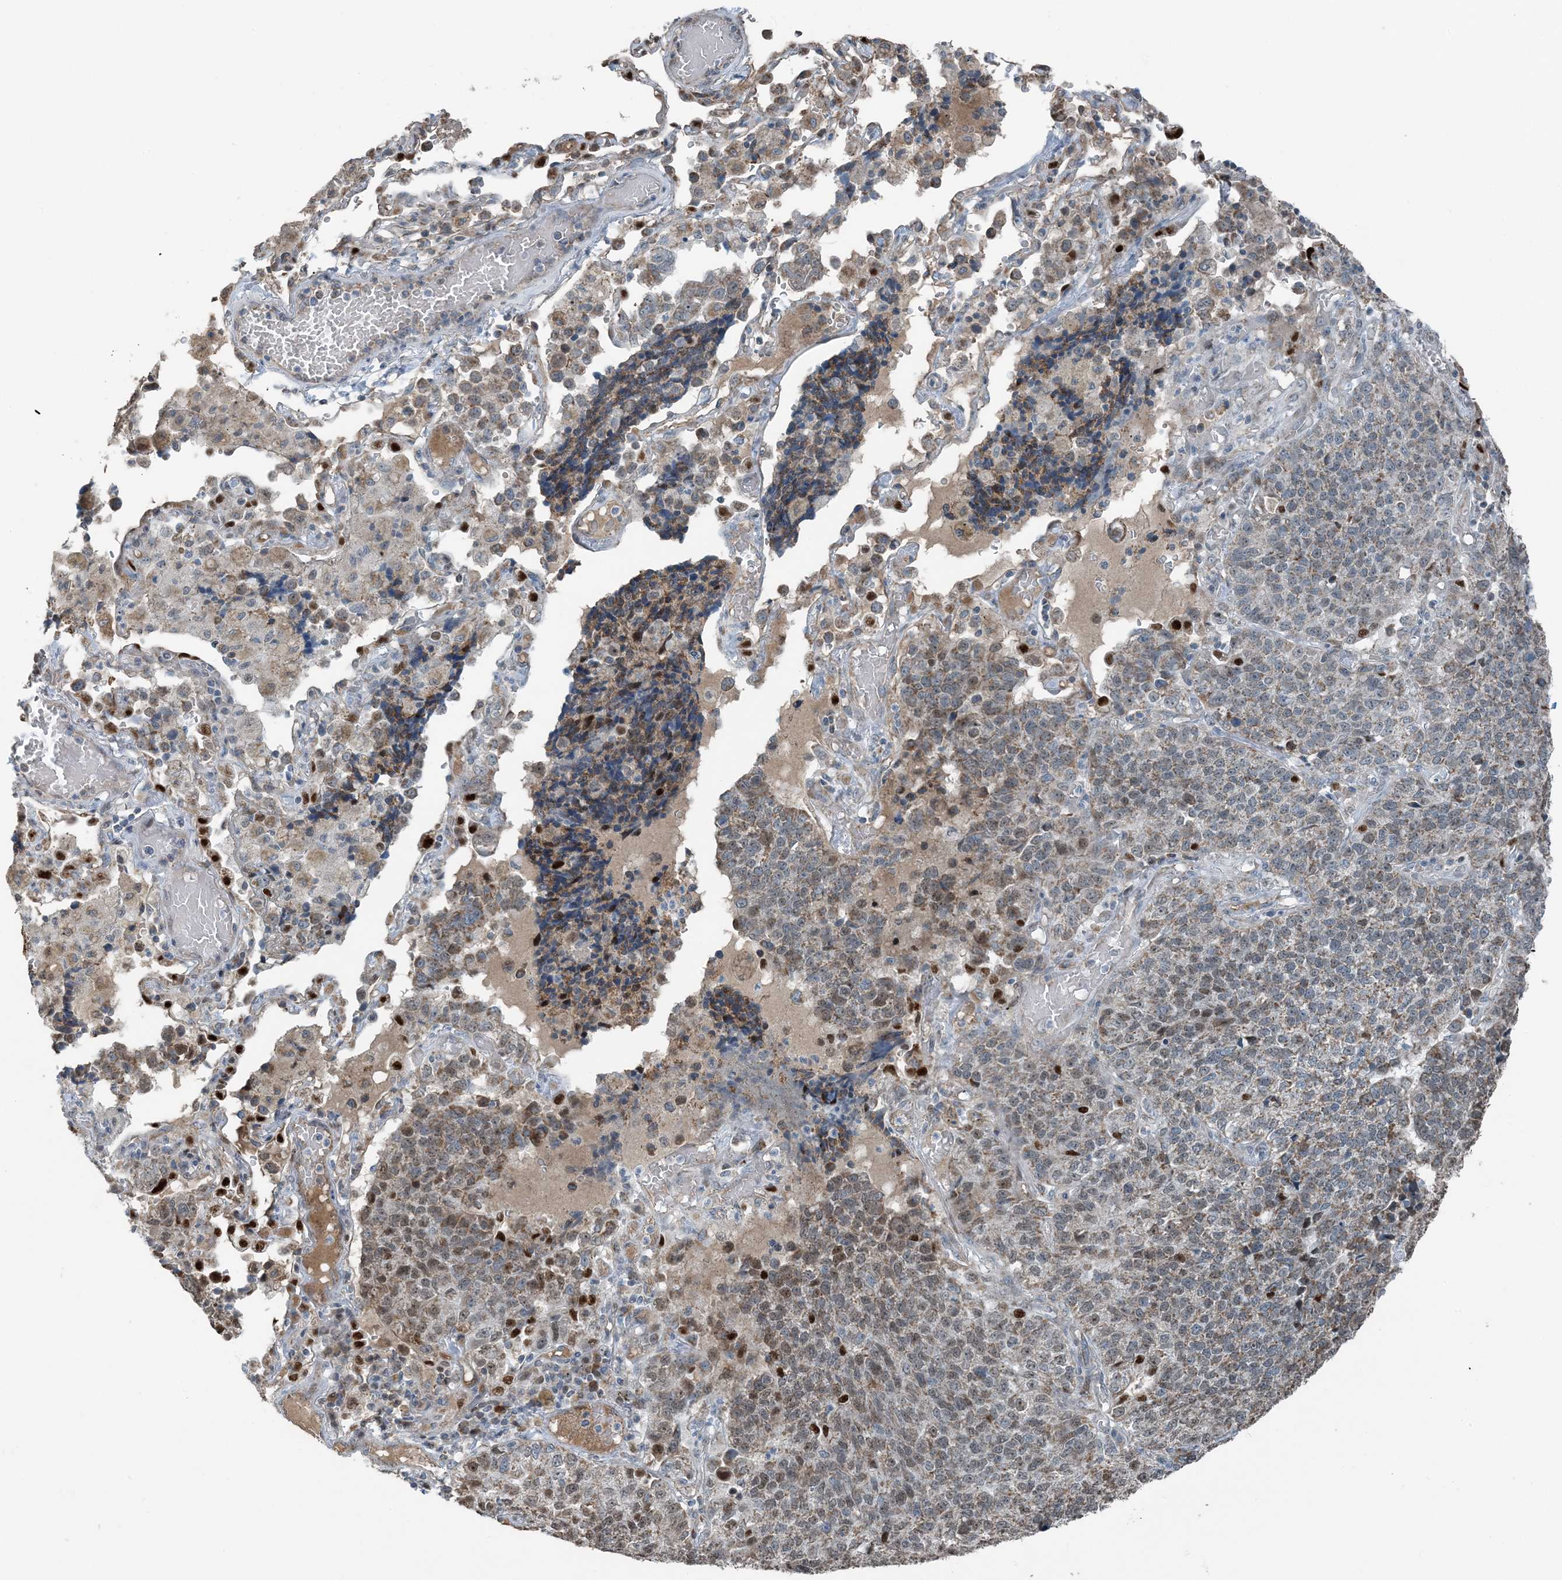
{"staining": {"intensity": "moderate", "quantity": "25%-75%", "location": "cytoplasmic/membranous,nuclear"}, "tissue": "lung cancer", "cell_type": "Tumor cells", "image_type": "cancer", "snomed": [{"axis": "morphology", "description": "Adenocarcinoma, NOS"}, {"axis": "topography", "description": "Lung"}], "caption": "High-magnification brightfield microscopy of adenocarcinoma (lung) stained with DAB (3,3'-diaminobenzidine) (brown) and counterstained with hematoxylin (blue). tumor cells exhibit moderate cytoplasmic/membranous and nuclear positivity is seen in approximately25%-75% of cells.", "gene": "PILRB", "patient": {"sex": "male", "age": 49}}